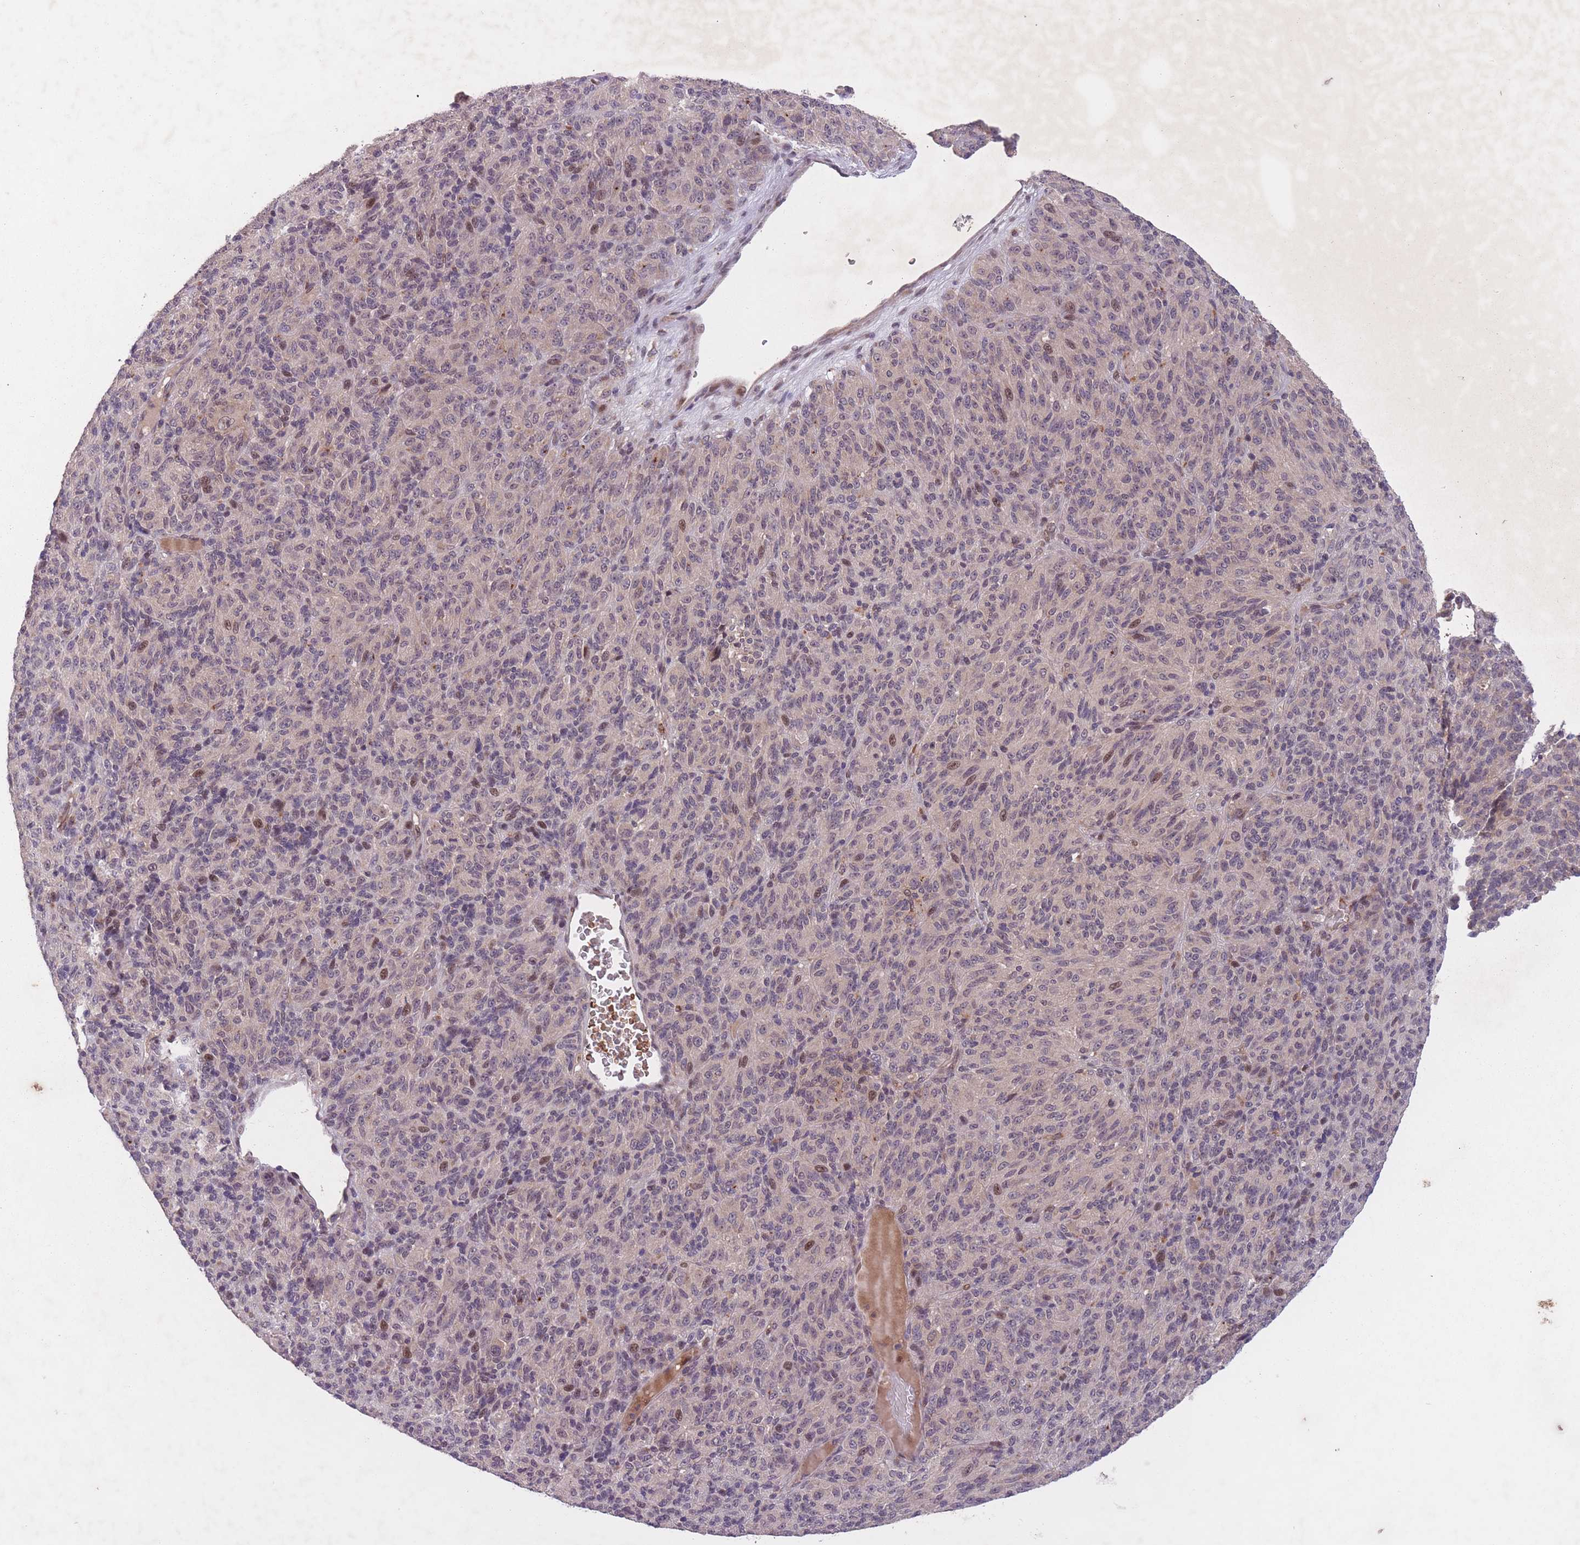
{"staining": {"intensity": "moderate", "quantity": "<25%", "location": "nuclear"}, "tissue": "melanoma", "cell_type": "Tumor cells", "image_type": "cancer", "snomed": [{"axis": "morphology", "description": "Malignant melanoma, Metastatic site"}, {"axis": "topography", "description": "Brain"}], "caption": "Melanoma stained with a brown dye exhibits moderate nuclear positive staining in about <25% of tumor cells.", "gene": "SECTM1", "patient": {"sex": "female", "age": 56}}